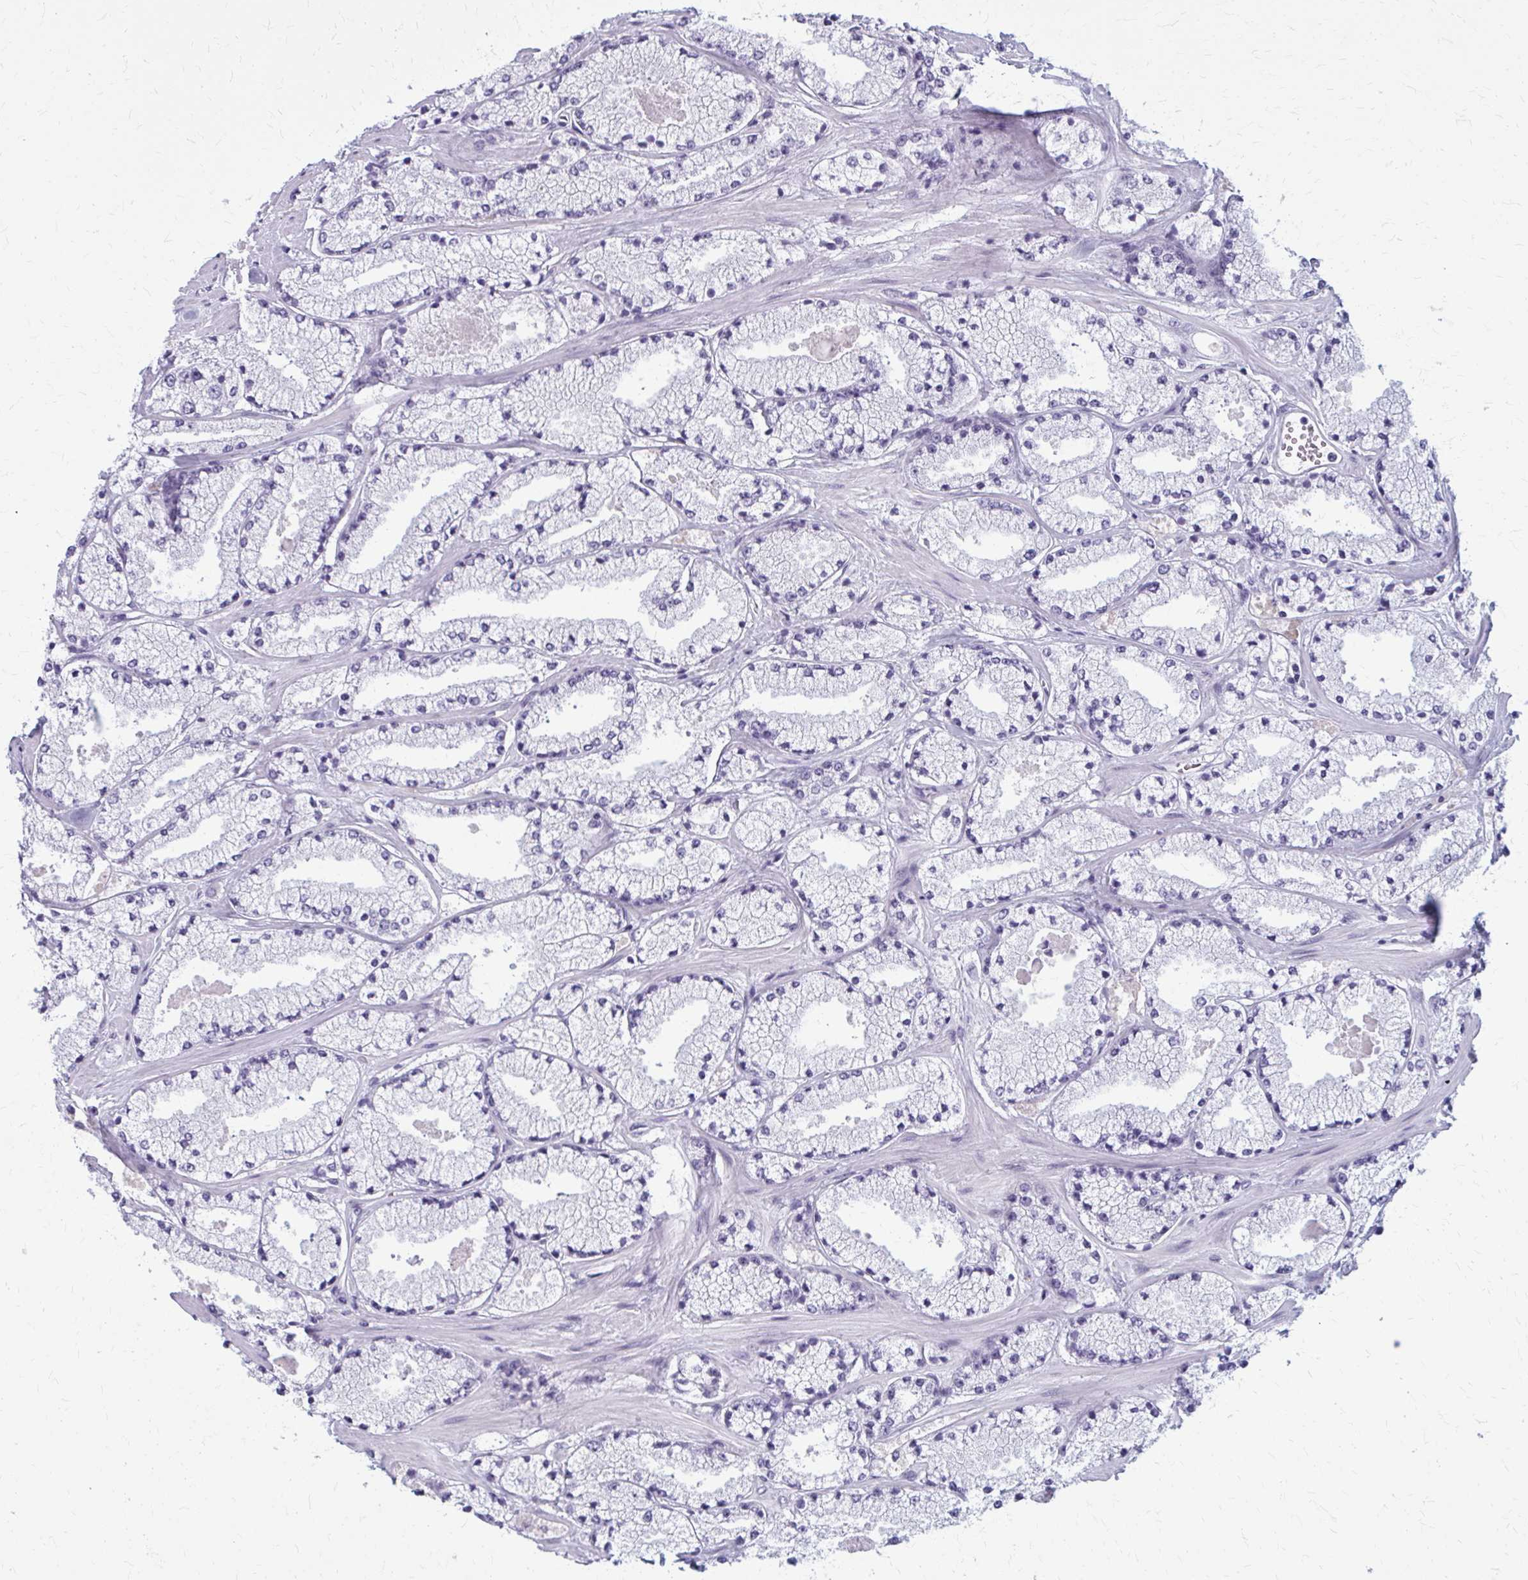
{"staining": {"intensity": "negative", "quantity": "none", "location": "none"}, "tissue": "prostate cancer", "cell_type": "Tumor cells", "image_type": "cancer", "snomed": [{"axis": "morphology", "description": "Adenocarcinoma, High grade"}, {"axis": "topography", "description": "Prostate"}], "caption": "Immunohistochemistry (IHC) image of high-grade adenocarcinoma (prostate) stained for a protein (brown), which exhibits no staining in tumor cells.", "gene": "CASQ2", "patient": {"sex": "male", "age": 63}}